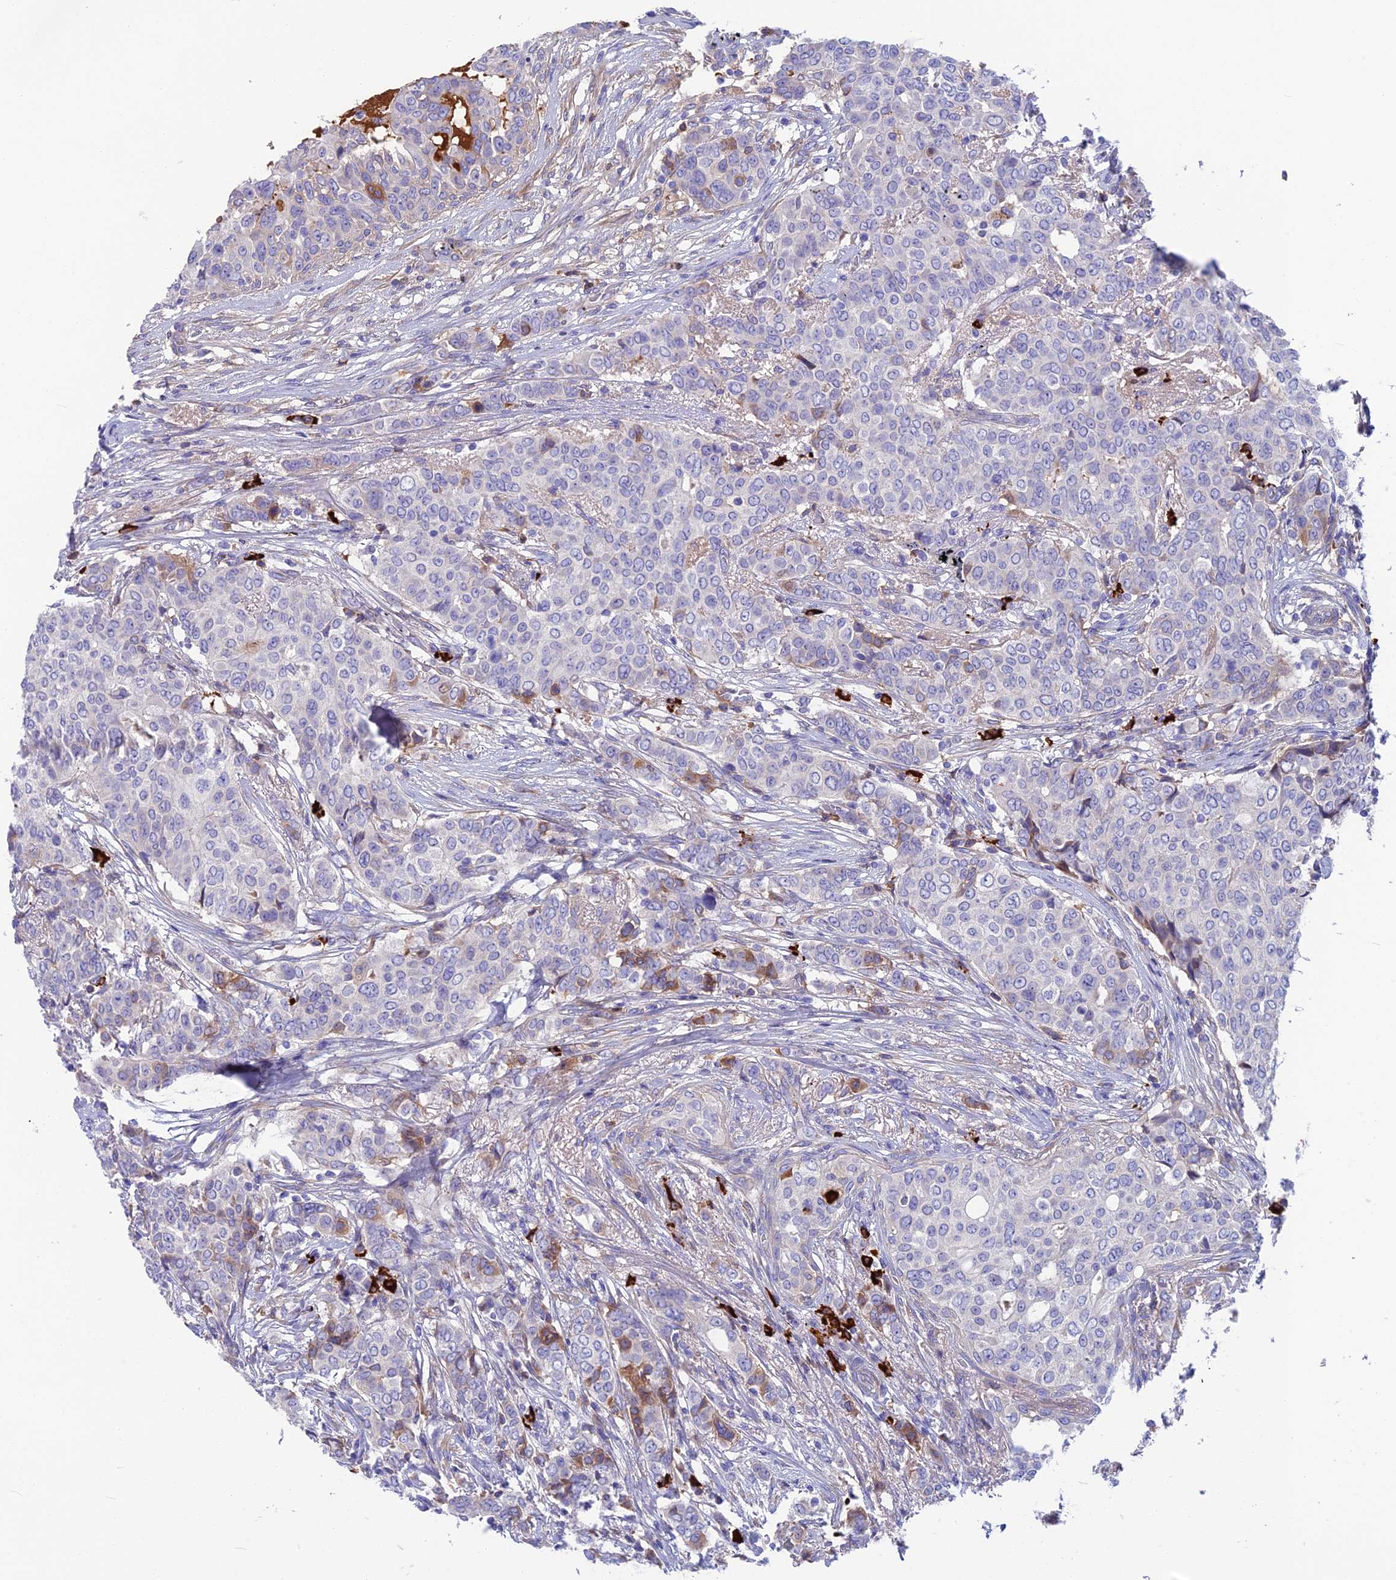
{"staining": {"intensity": "moderate", "quantity": "<25%", "location": "cytoplasmic/membranous"}, "tissue": "breast cancer", "cell_type": "Tumor cells", "image_type": "cancer", "snomed": [{"axis": "morphology", "description": "Lobular carcinoma"}, {"axis": "topography", "description": "Breast"}], "caption": "There is low levels of moderate cytoplasmic/membranous staining in tumor cells of breast lobular carcinoma, as demonstrated by immunohistochemical staining (brown color).", "gene": "SNAP91", "patient": {"sex": "female", "age": 51}}